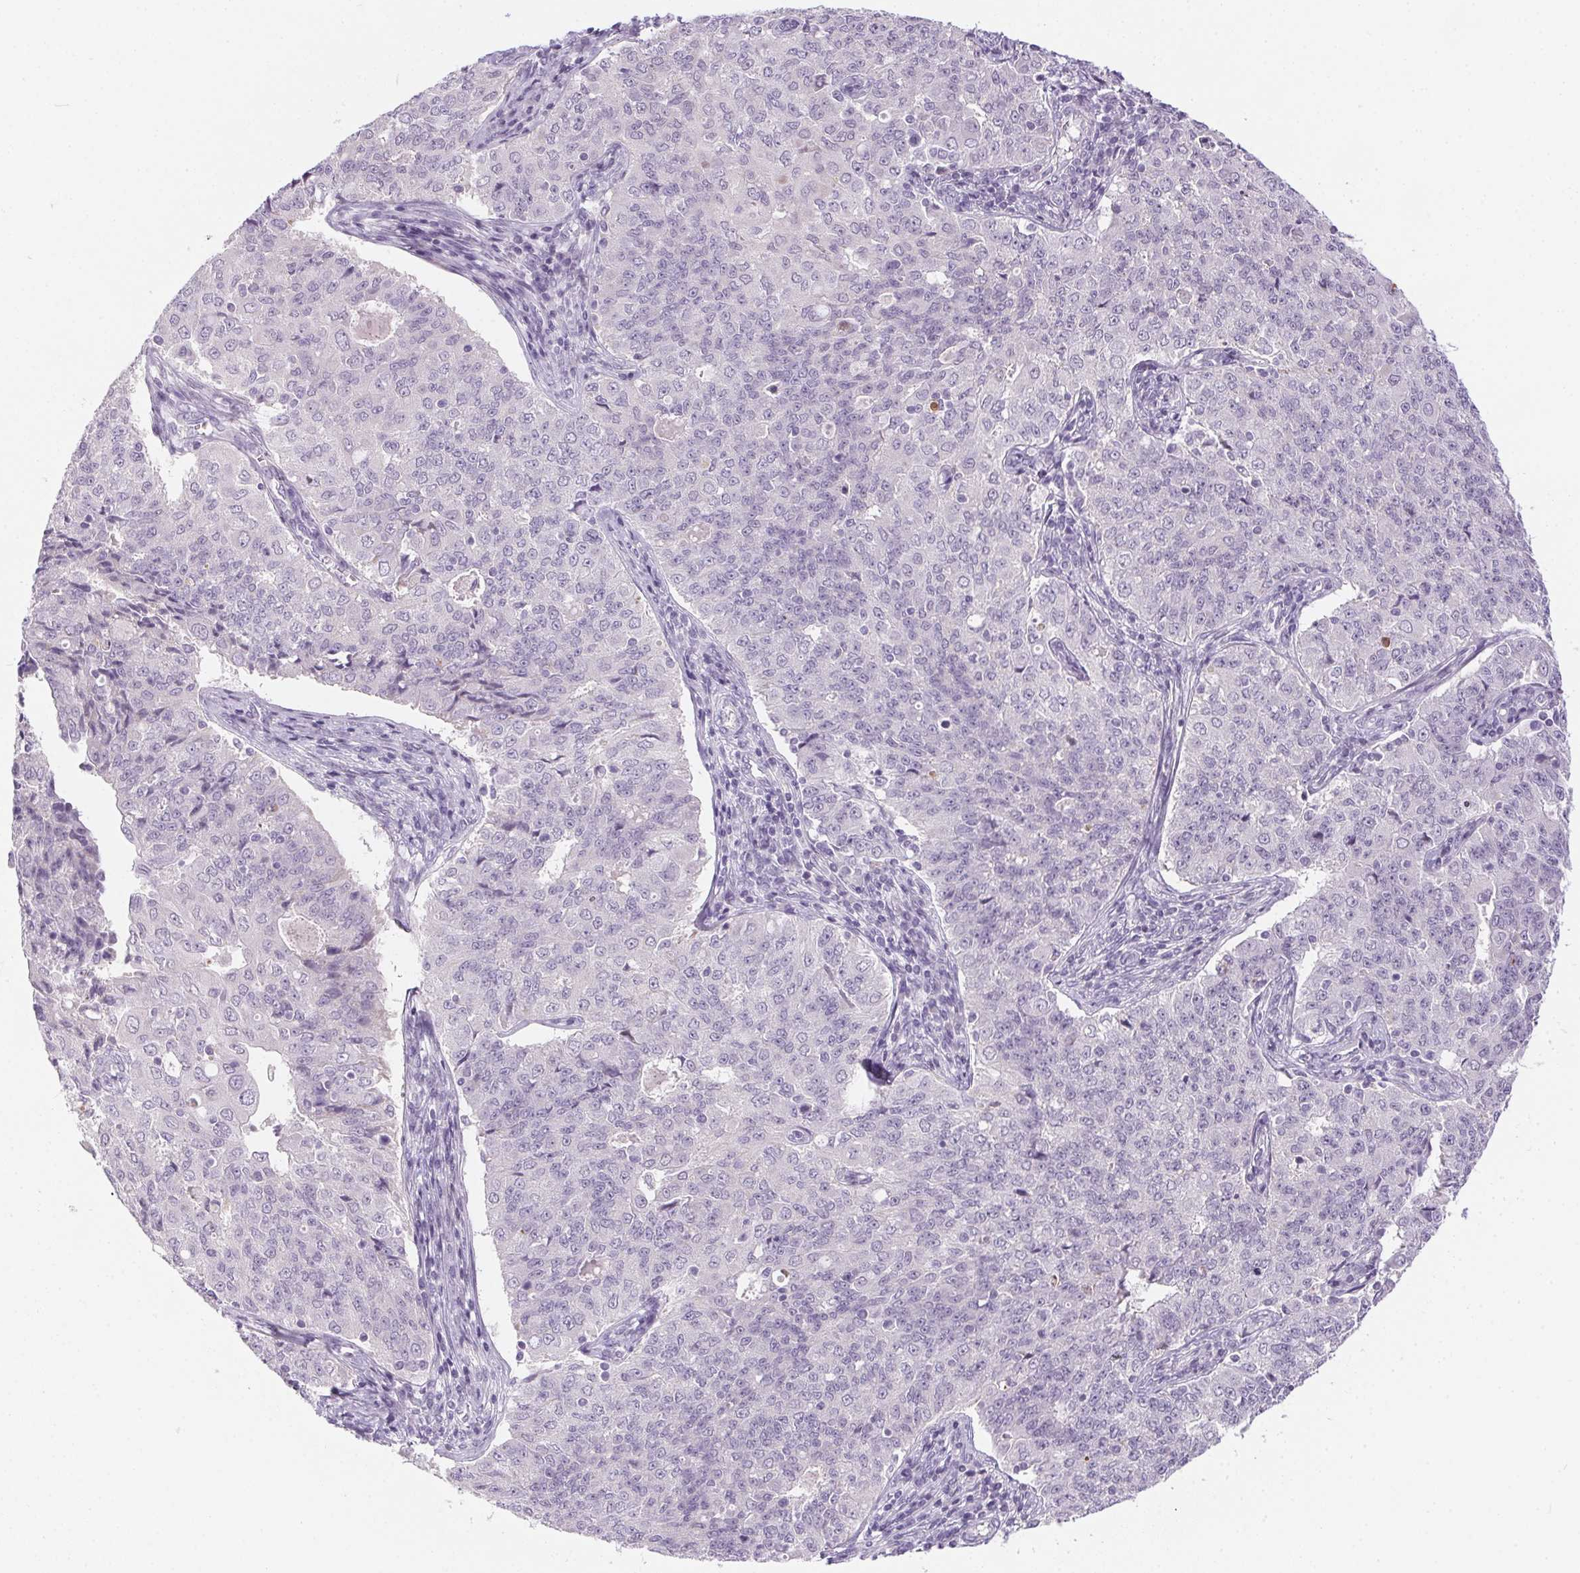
{"staining": {"intensity": "negative", "quantity": "none", "location": "none"}, "tissue": "endometrial cancer", "cell_type": "Tumor cells", "image_type": "cancer", "snomed": [{"axis": "morphology", "description": "Adenocarcinoma, NOS"}, {"axis": "topography", "description": "Endometrium"}], "caption": "Histopathology image shows no significant protein staining in tumor cells of adenocarcinoma (endometrial).", "gene": "GSDMC", "patient": {"sex": "female", "age": 43}}